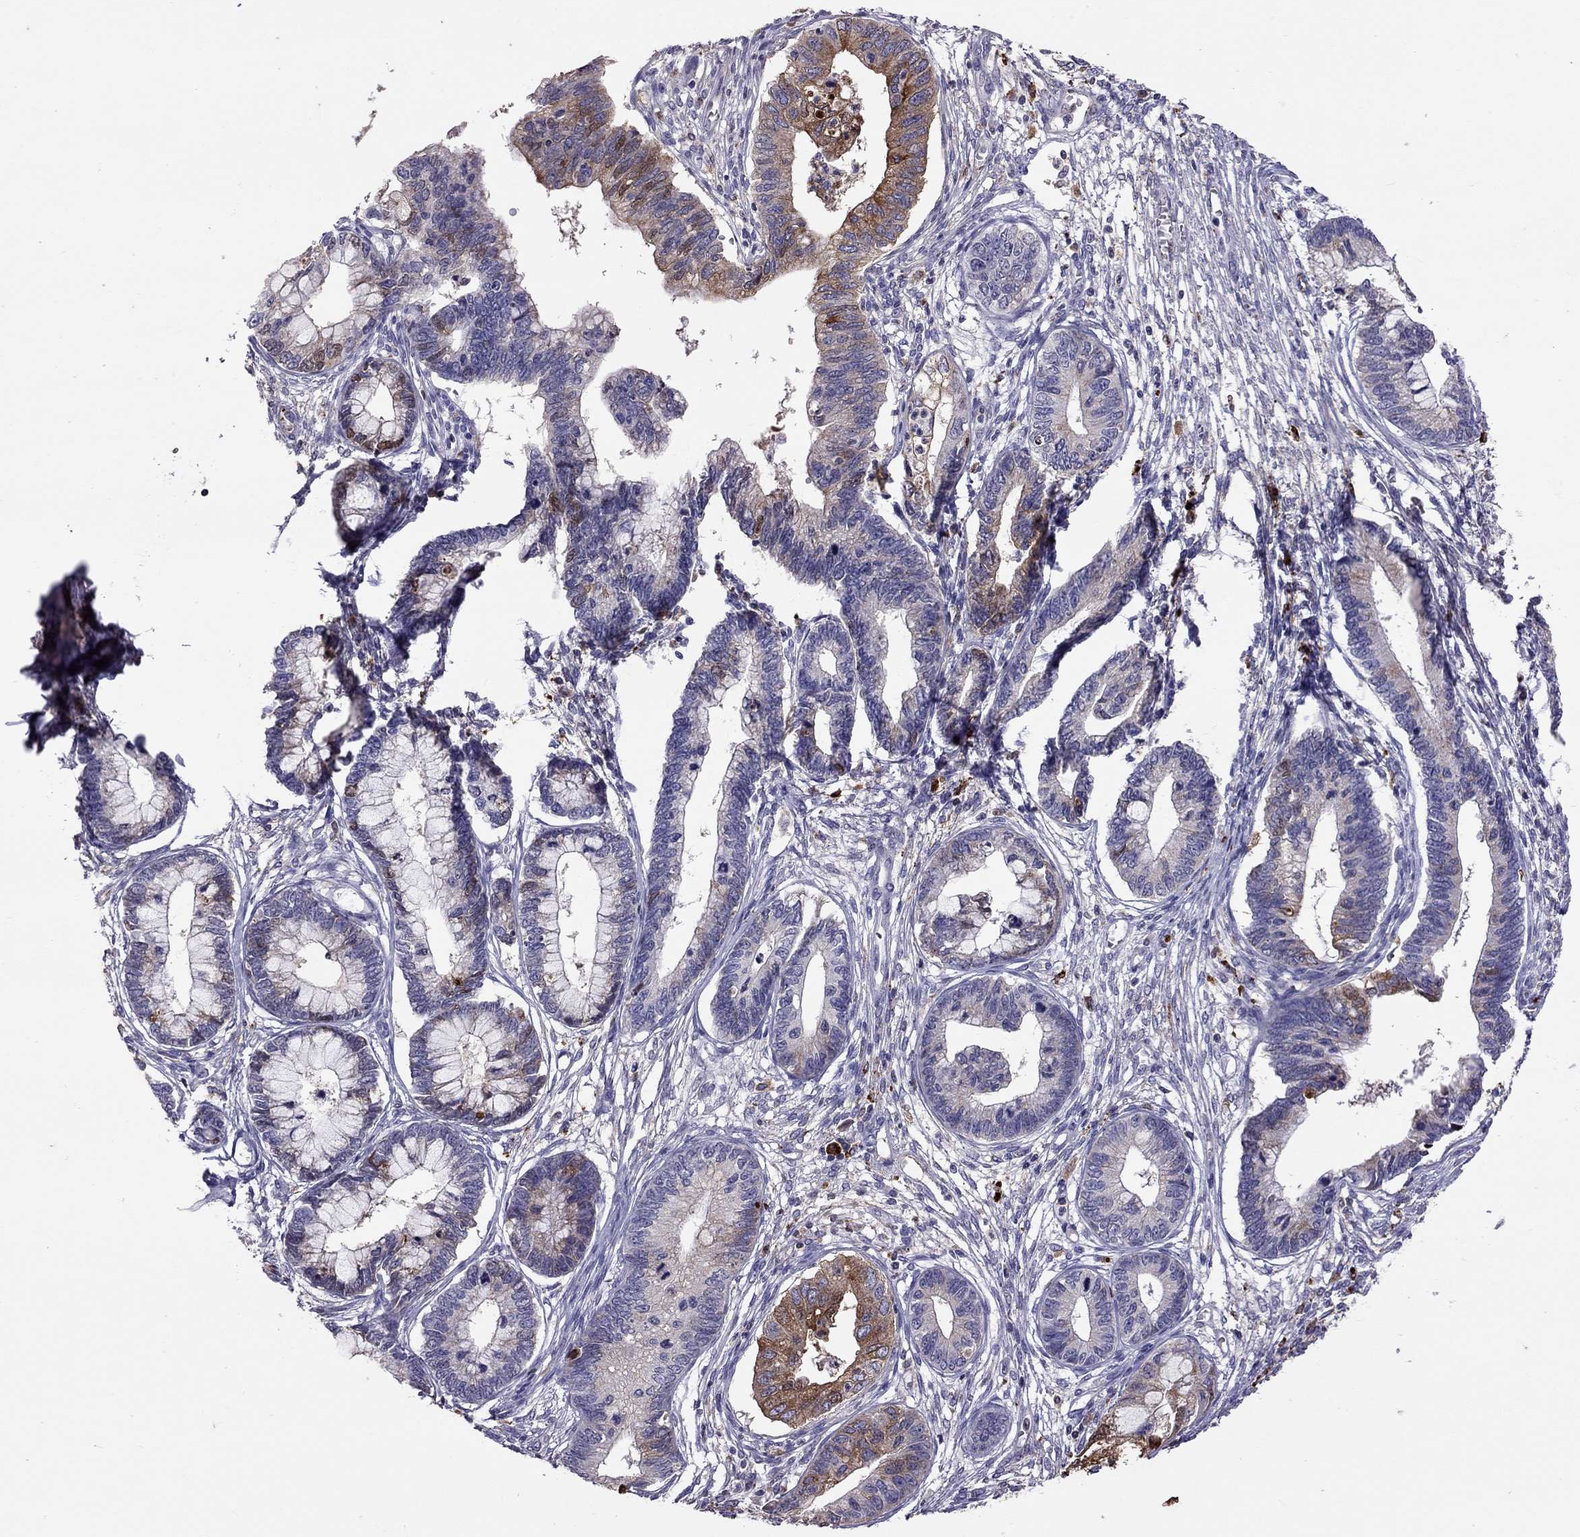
{"staining": {"intensity": "strong", "quantity": "<25%", "location": "cytoplasmic/membranous"}, "tissue": "cervical cancer", "cell_type": "Tumor cells", "image_type": "cancer", "snomed": [{"axis": "morphology", "description": "Adenocarcinoma, NOS"}, {"axis": "topography", "description": "Cervix"}], "caption": "Strong cytoplasmic/membranous staining for a protein is appreciated in approximately <25% of tumor cells of cervical cancer (adenocarcinoma) using immunohistochemistry (IHC).", "gene": "SERPINA3", "patient": {"sex": "female", "age": 44}}